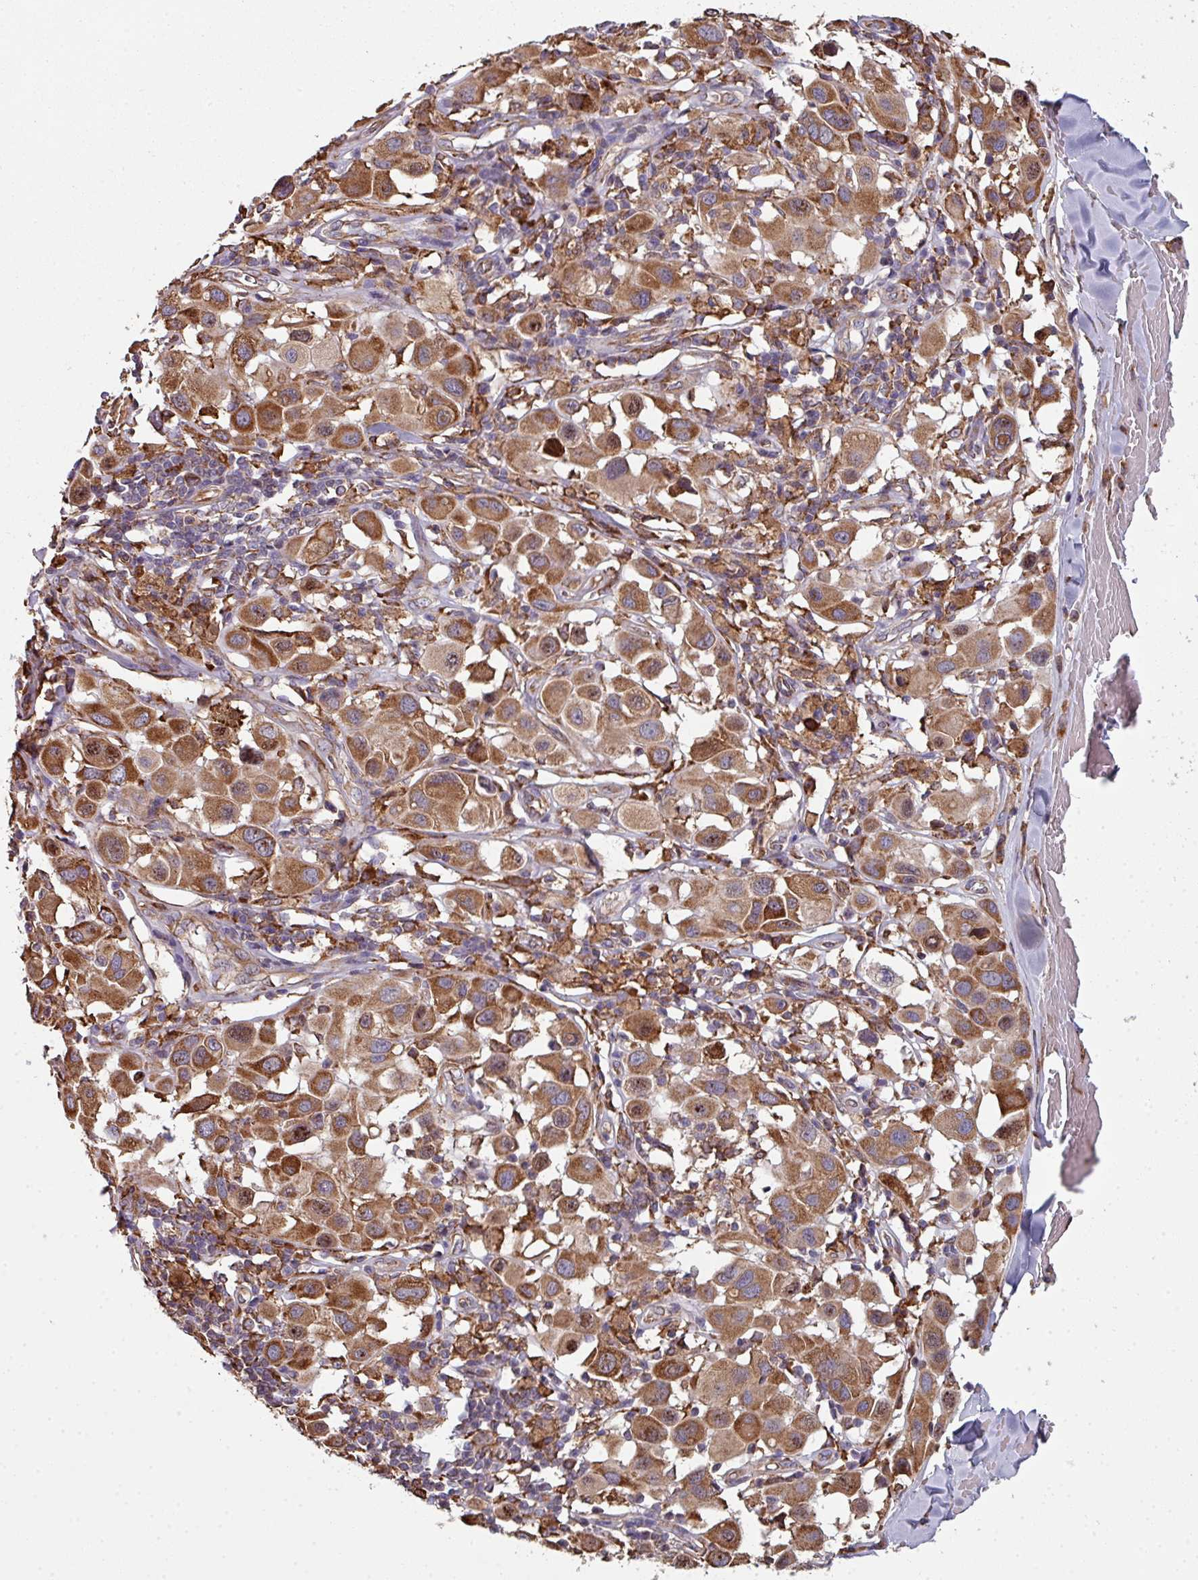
{"staining": {"intensity": "moderate", "quantity": ">75%", "location": "cytoplasmic/membranous"}, "tissue": "melanoma", "cell_type": "Tumor cells", "image_type": "cancer", "snomed": [{"axis": "morphology", "description": "Malignant melanoma, Metastatic site"}, {"axis": "topography", "description": "Skin"}], "caption": "Human malignant melanoma (metastatic site) stained with a protein marker shows moderate staining in tumor cells.", "gene": "FAT4", "patient": {"sex": "male", "age": 41}}